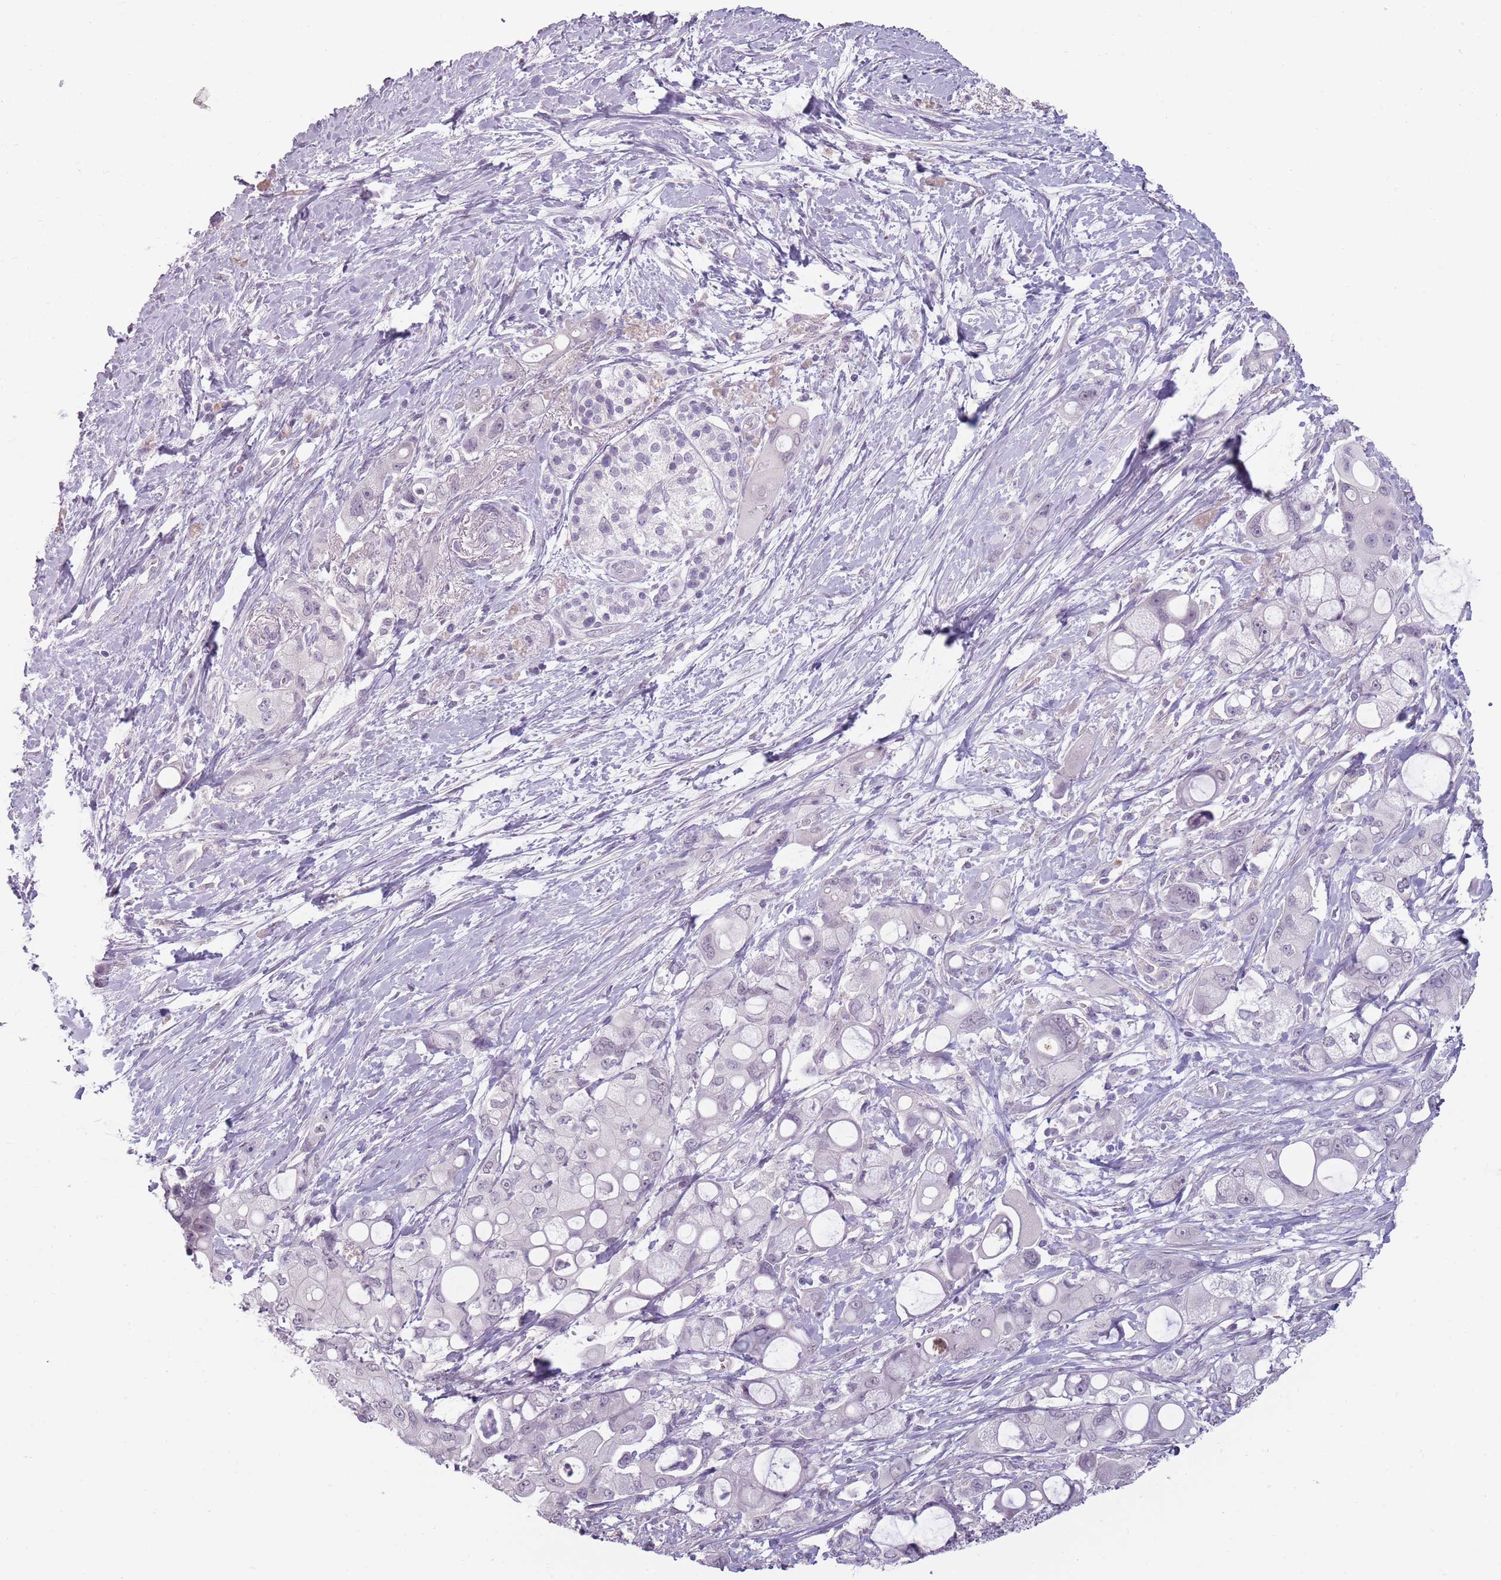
{"staining": {"intensity": "negative", "quantity": "none", "location": "none"}, "tissue": "pancreatic cancer", "cell_type": "Tumor cells", "image_type": "cancer", "snomed": [{"axis": "morphology", "description": "Adenocarcinoma, NOS"}, {"axis": "topography", "description": "Pancreas"}], "caption": "This is an immunohistochemistry histopathology image of pancreatic cancer. There is no positivity in tumor cells.", "gene": "PIEZO1", "patient": {"sex": "male", "age": 68}}